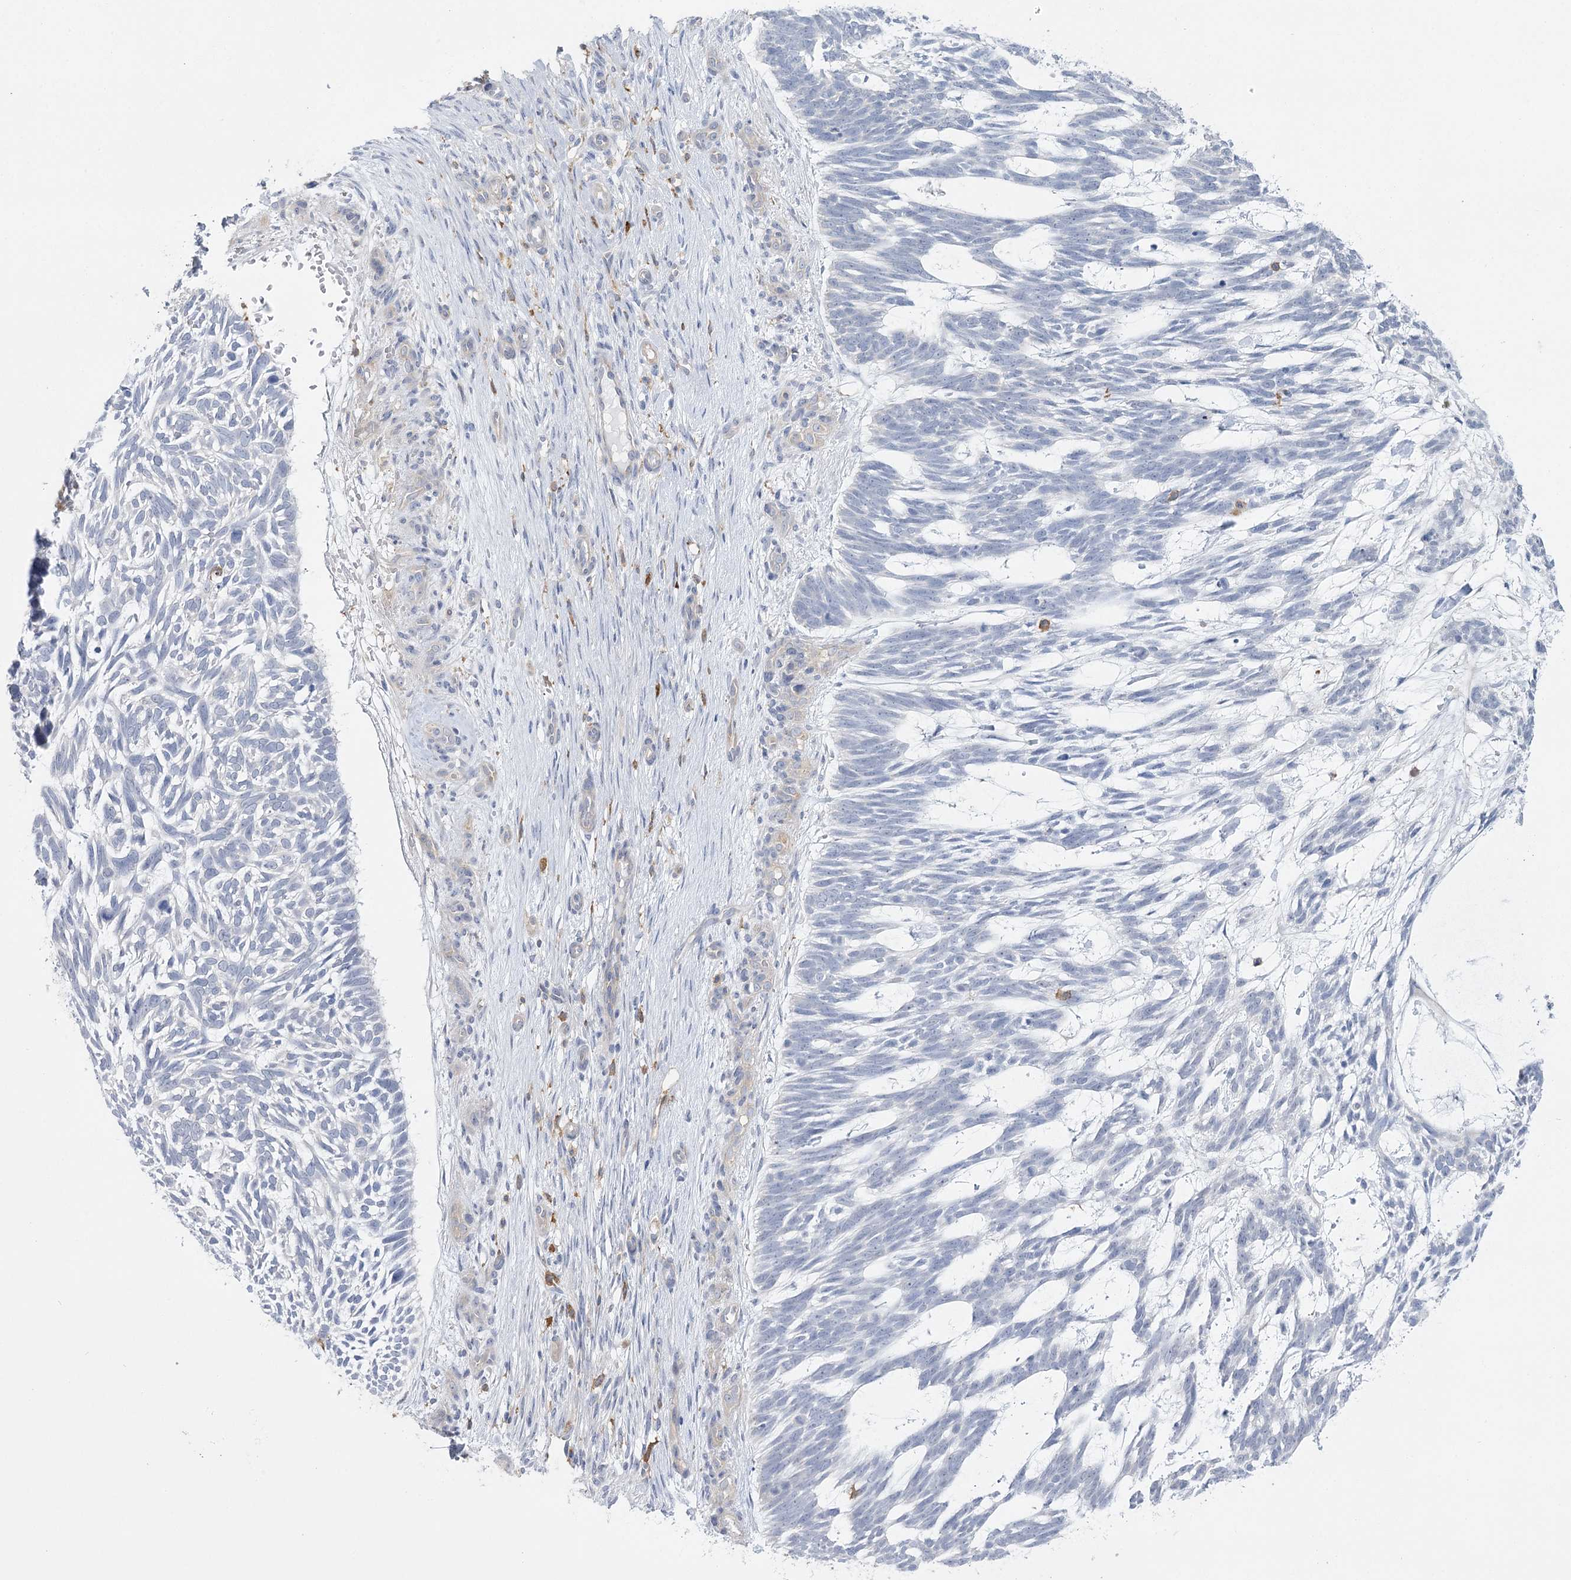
{"staining": {"intensity": "negative", "quantity": "none", "location": "none"}, "tissue": "skin cancer", "cell_type": "Tumor cells", "image_type": "cancer", "snomed": [{"axis": "morphology", "description": "Basal cell carcinoma"}, {"axis": "topography", "description": "Skin"}], "caption": "Human skin cancer stained for a protein using IHC shows no expression in tumor cells.", "gene": "CCDC88A", "patient": {"sex": "male", "age": 88}}